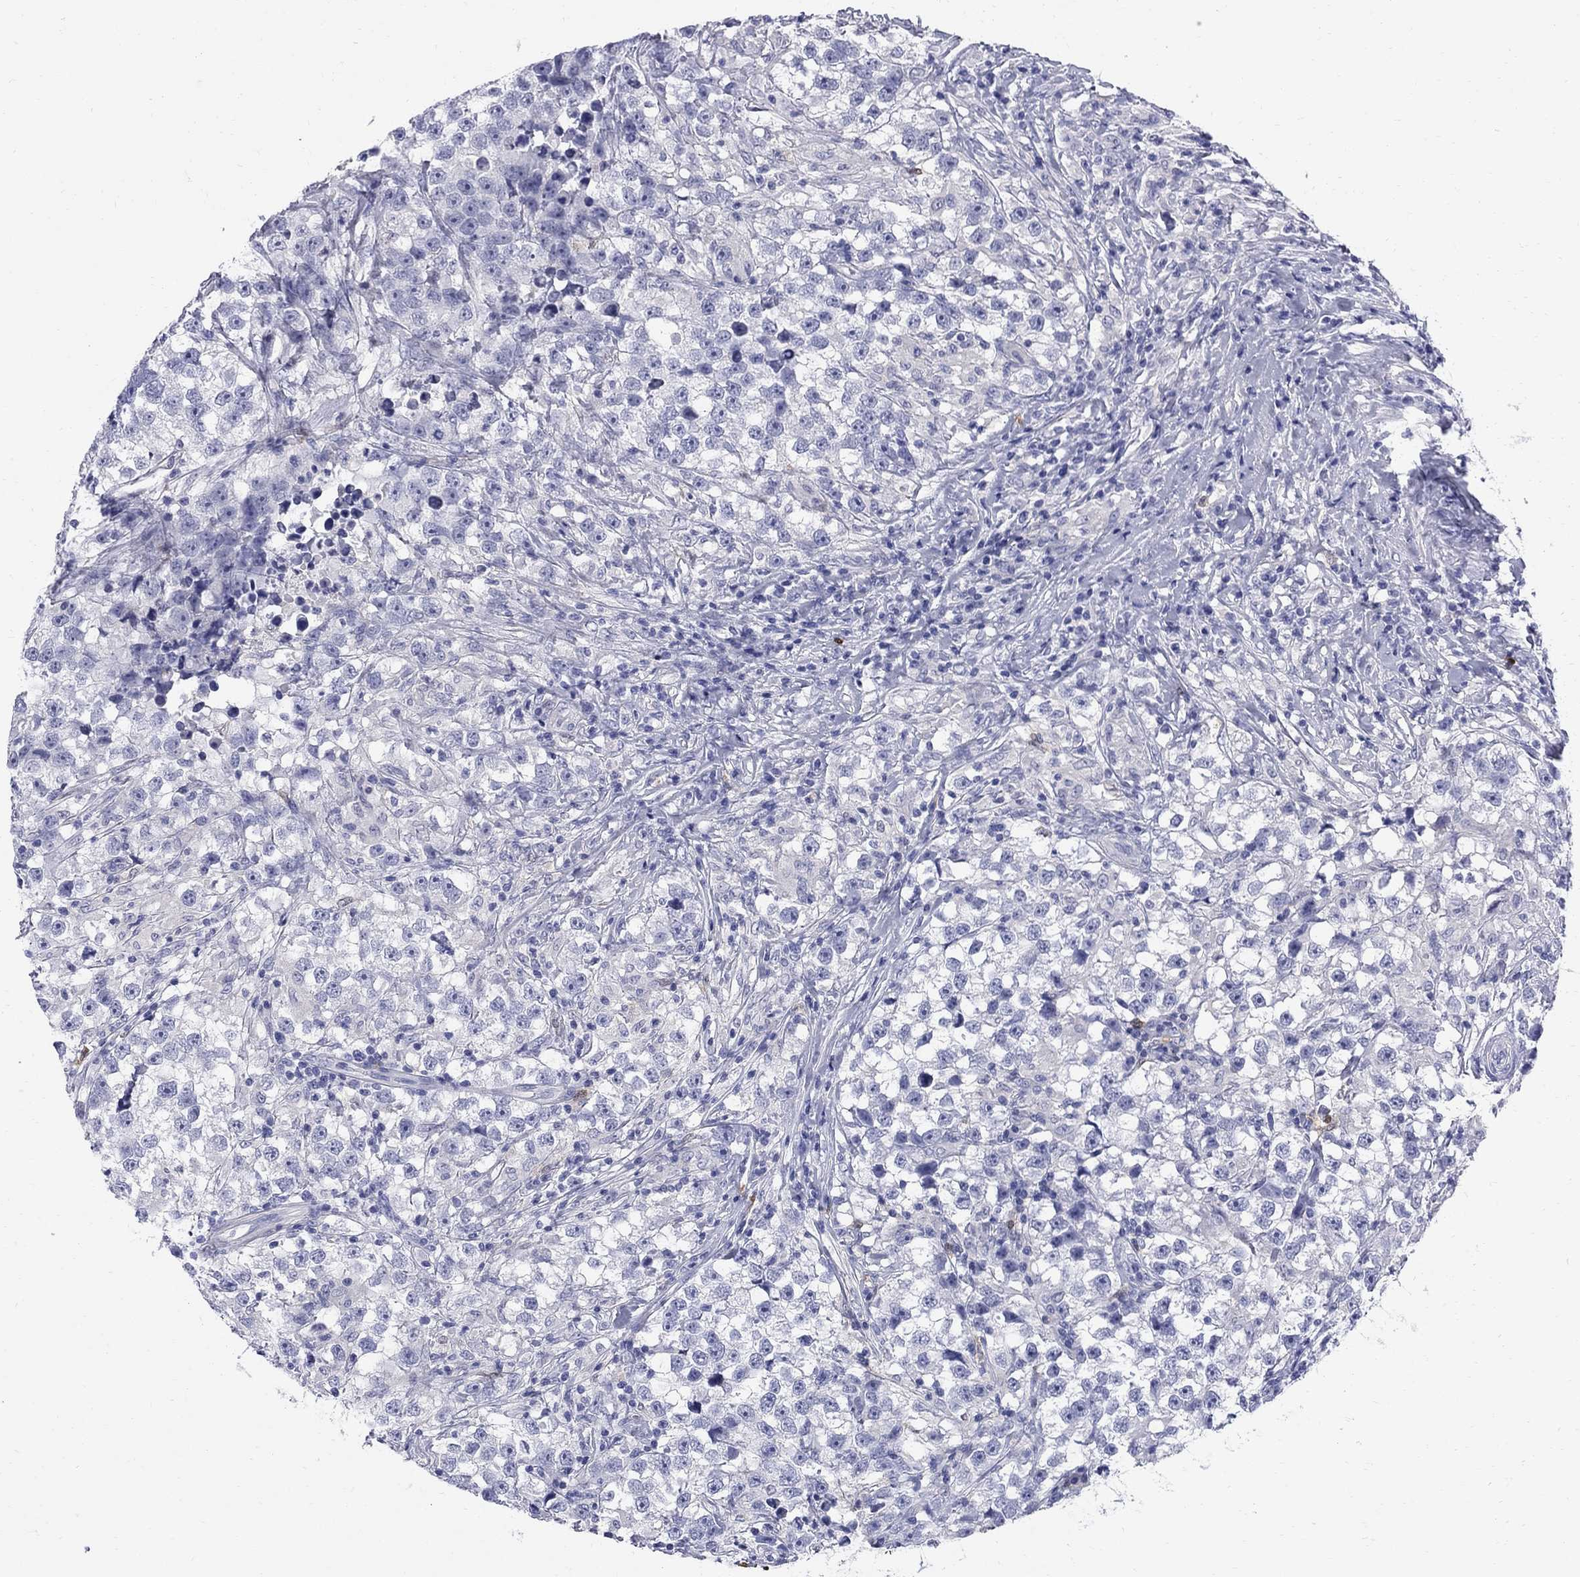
{"staining": {"intensity": "negative", "quantity": "none", "location": "none"}, "tissue": "testis cancer", "cell_type": "Tumor cells", "image_type": "cancer", "snomed": [{"axis": "morphology", "description": "Seminoma, NOS"}, {"axis": "topography", "description": "Testis"}], "caption": "A histopathology image of human testis cancer (seminoma) is negative for staining in tumor cells.", "gene": "SERPINB2", "patient": {"sex": "male", "age": 46}}